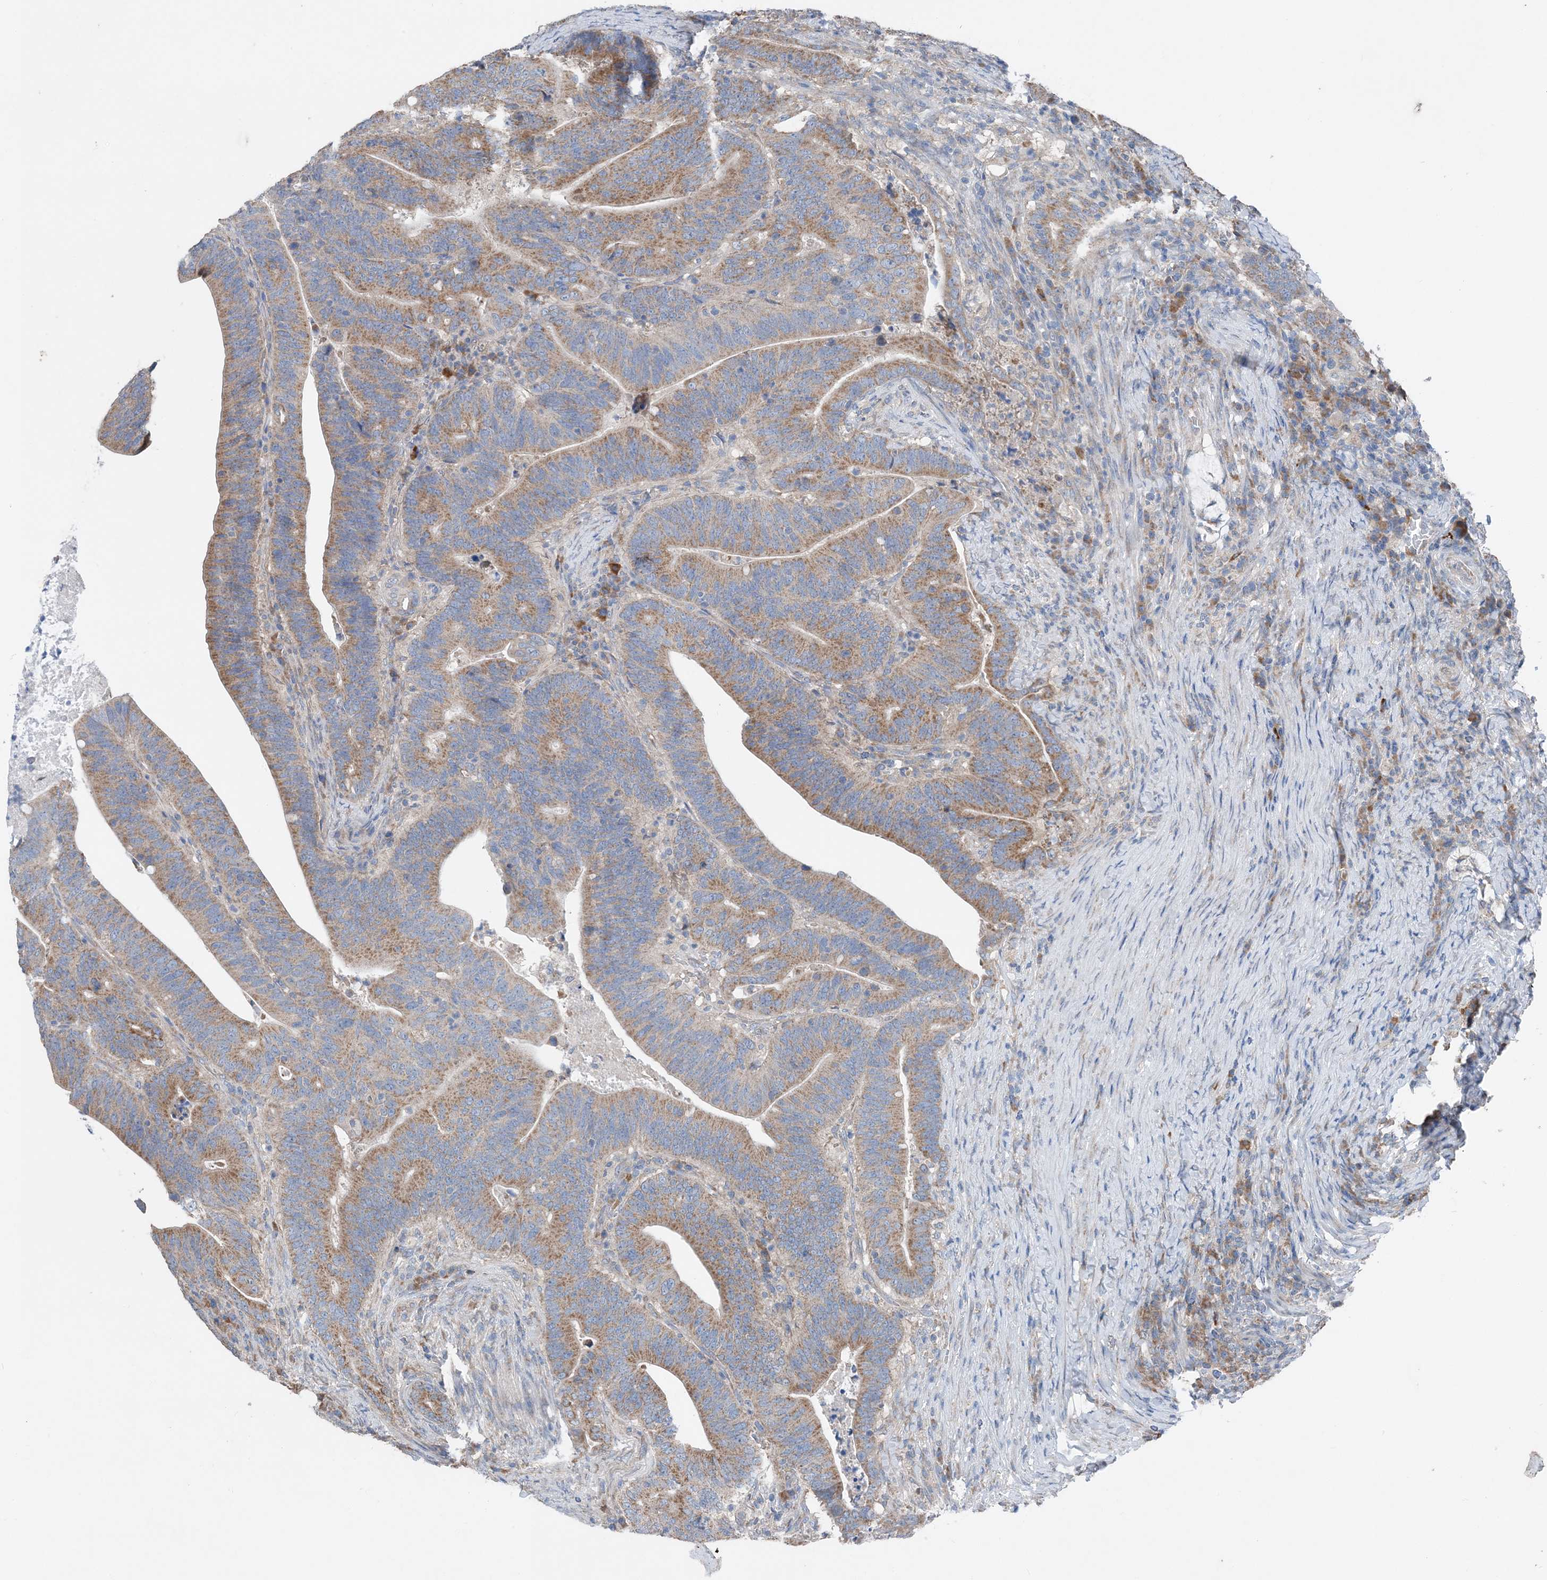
{"staining": {"intensity": "moderate", "quantity": ">75%", "location": "cytoplasmic/membranous"}, "tissue": "colorectal cancer", "cell_type": "Tumor cells", "image_type": "cancer", "snomed": [{"axis": "morphology", "description": "Adenocarcinoma, NOS"}, {"axis": "topography", "description": "Colon"}], "caption": "Immunohistochemical staining of human colorectal cancer (adenocarcinoma) exhibits medium levels of moderate cytoplasmic/membranous positivity in about >75% of tumor cells. The staining was performed using DAB to visualize the protein expression in brown, while the nuclei were stained in blue with hematoxylin (Magnification: 20x).", "gene": "DHX30", "patient": {"sex": "female", "age": 66}}